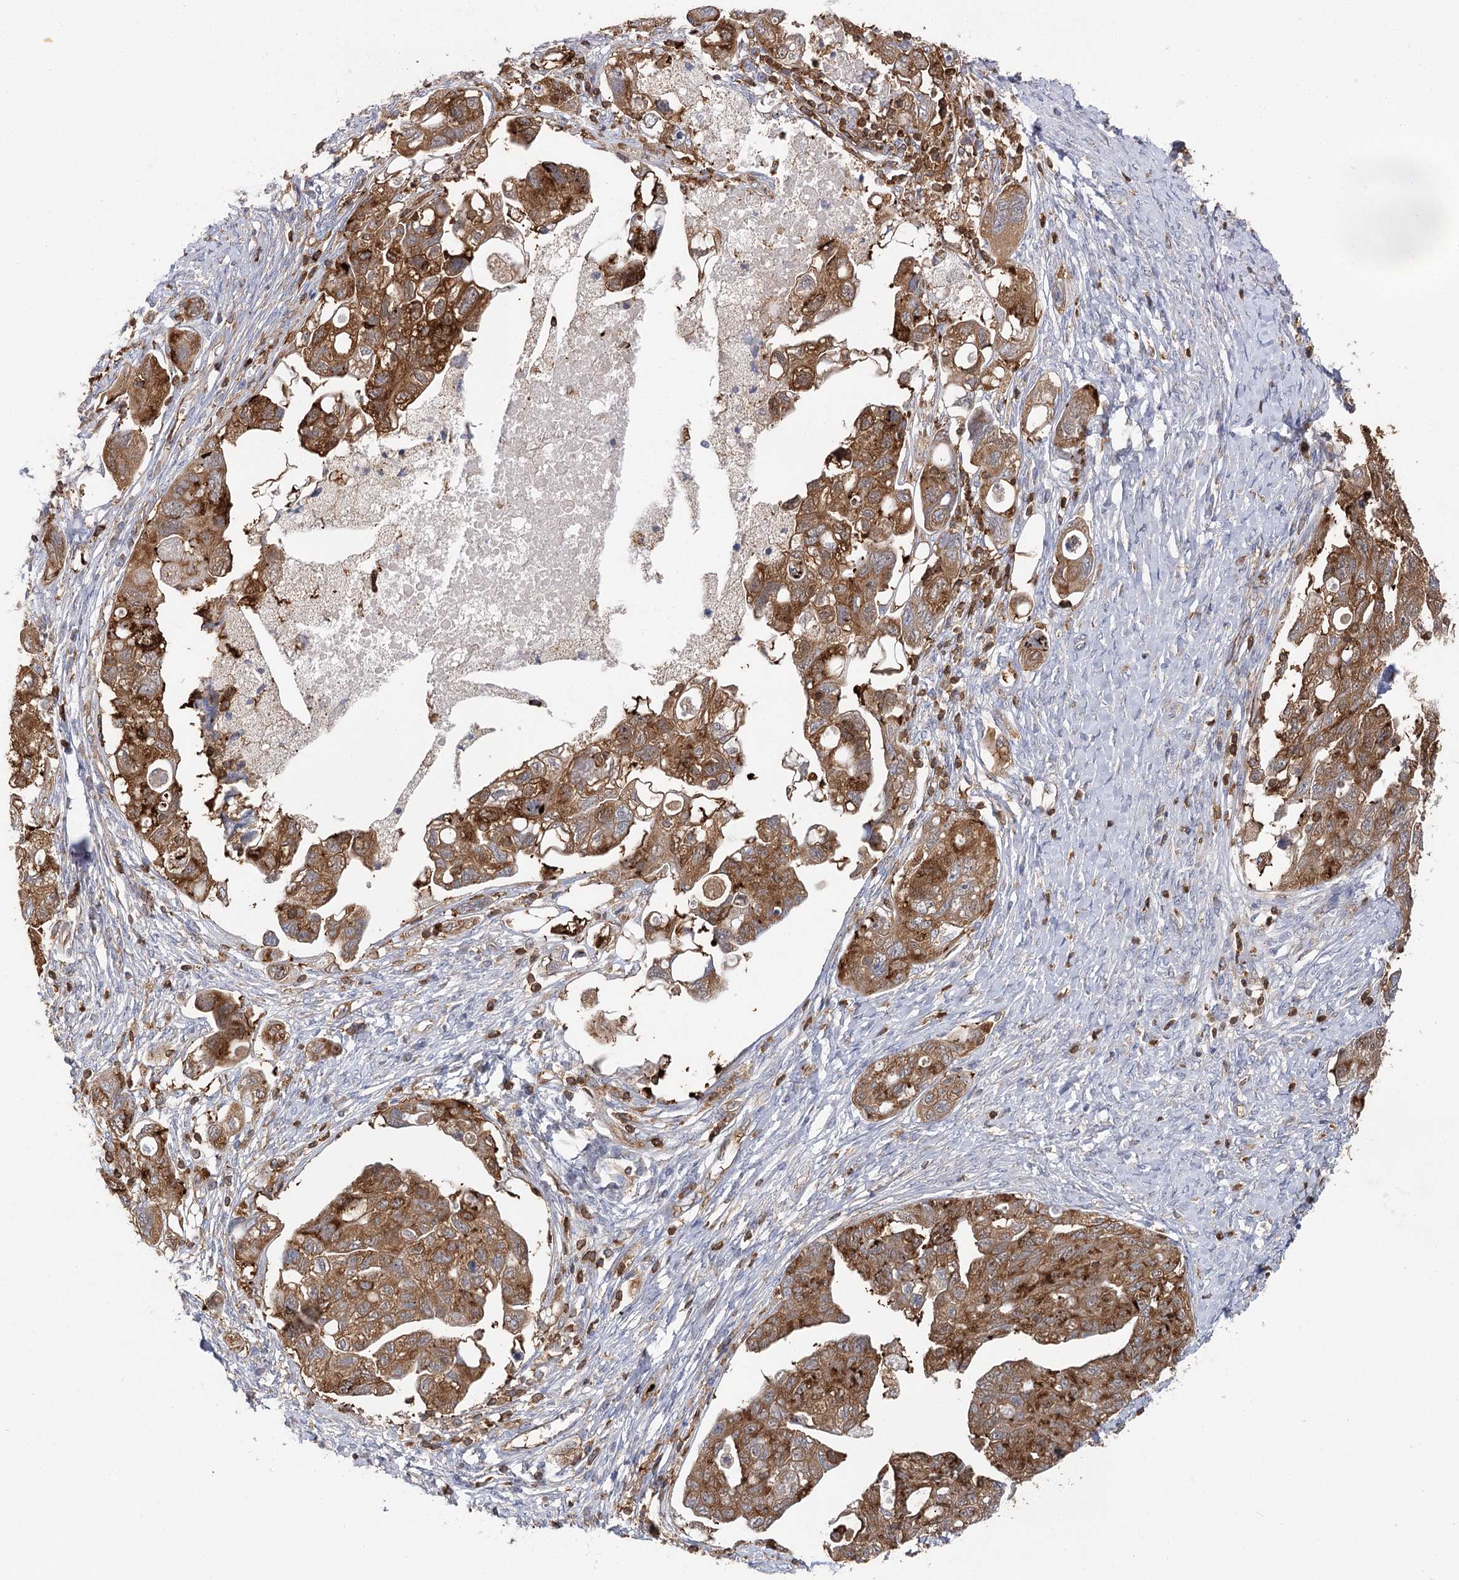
{"staining": {"intensity": "moderate", "quantity": ">75%", "location": "cytoplasmic/membranous"}, "tissue": "ovarian cancer", "cell_type": "Tumor cells", "image_type": "cancer", "snomed": [{"axis": "morphology", "description": "Carcinoma, NOS"}, {"axis": "morphology", "description": "Cystadenocarcinoma, serous, NOS"}, {"axis": "topography", "description": "Ovary"}], "caption": "A micrograph of ovarian cancer (serous cystadenocarcinoma) stained for a protein displays moderate cytoplasmic/membranous brown staining in tumor cells.", "gene": "SEC24B", "patient": {"sex": "female", "age": 69}}